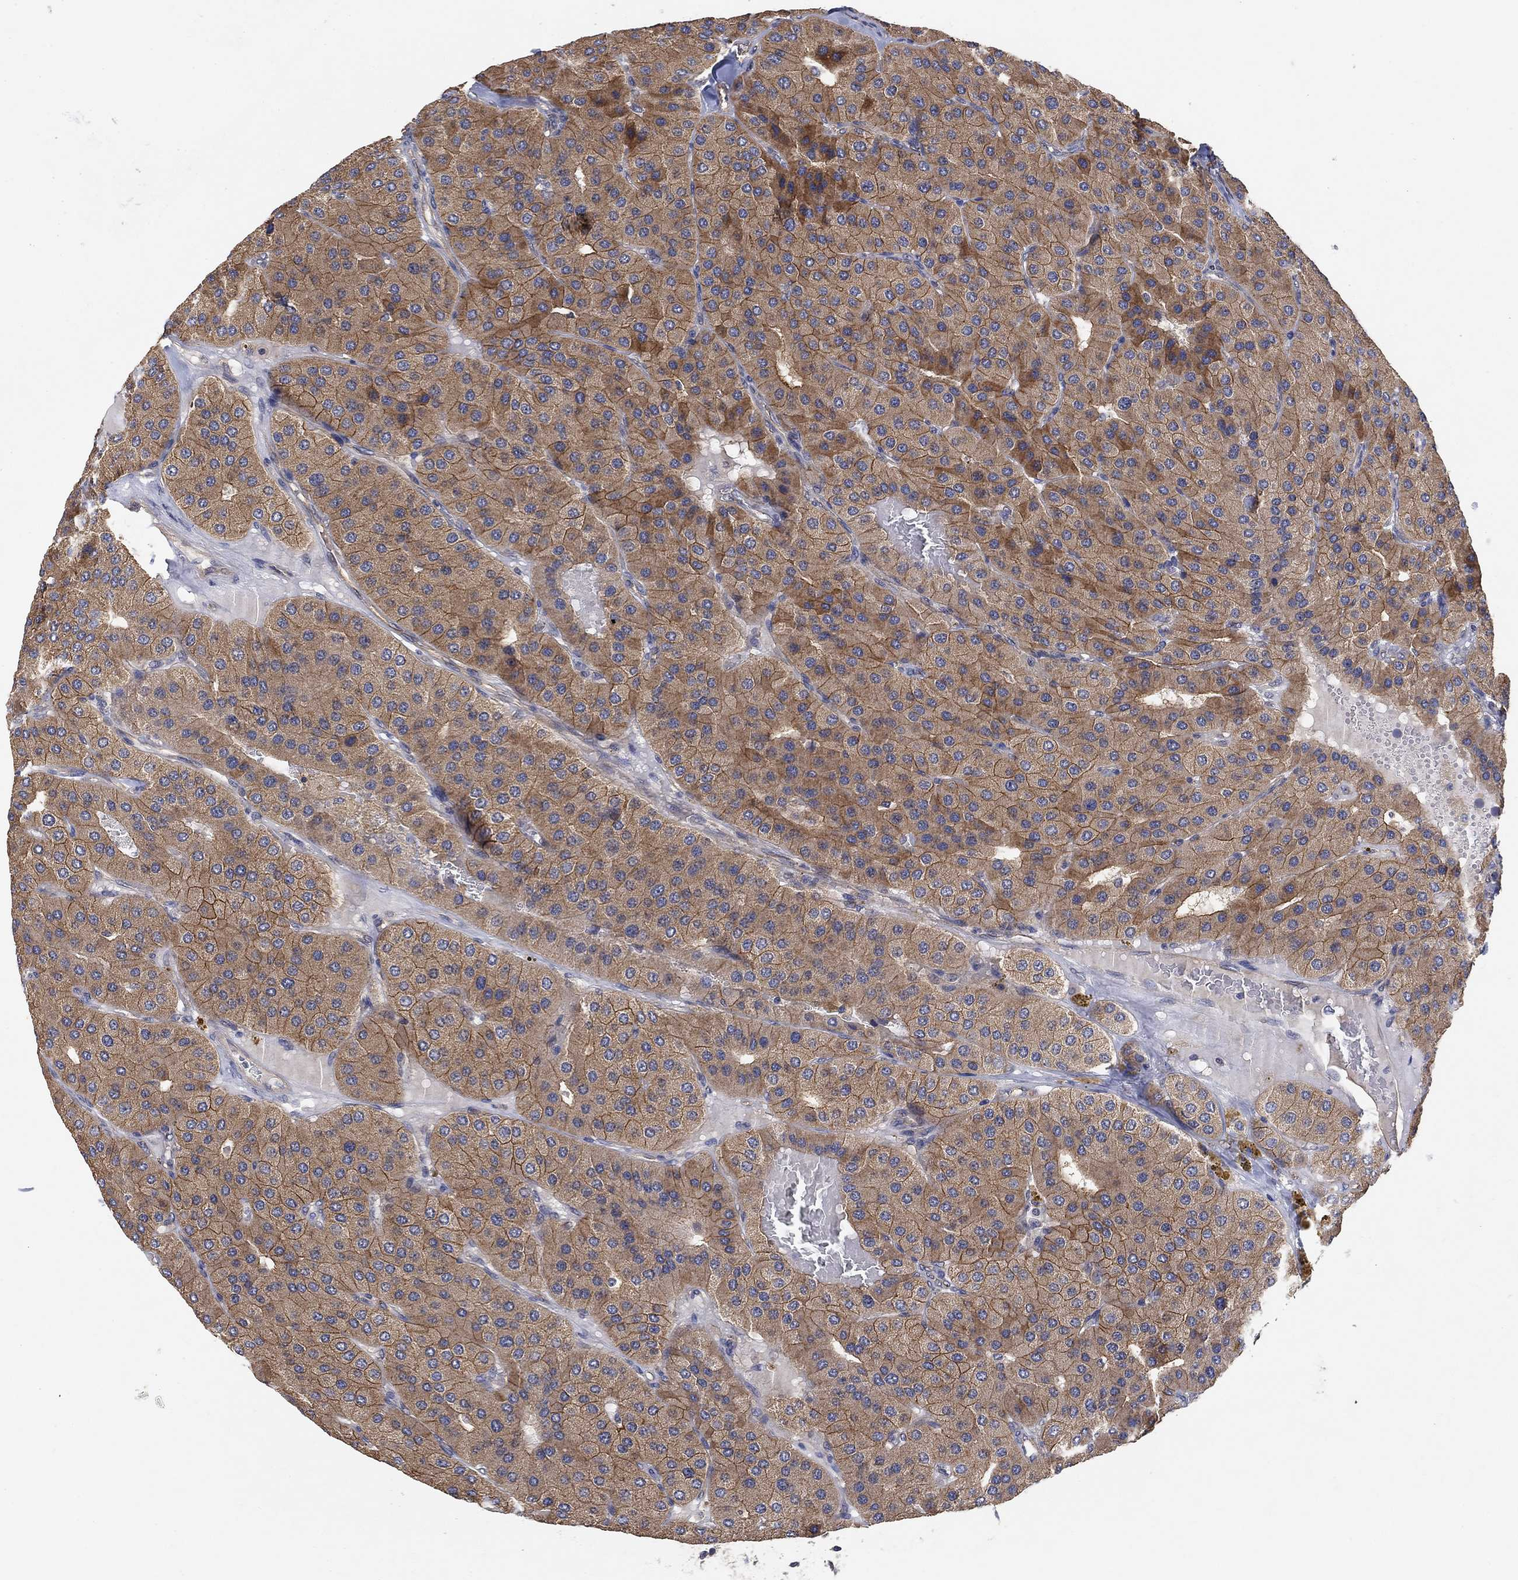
{"staining": {"intensity": "strong", "quantity": "<25%", "location": "cytoplasmic/membranous"}, "tissue": "parathyroid gland", "cell_type": "Glandular cells", "image_type": "normal", "snomed": [{"axis": "morphology", "description": "Normal tissue, NOS"}, {"axis": "morphology", "description": "Adenoma, NOS"}, {"axis": "topography", "description": "Parathyroid gland"}], "caption": "Protein staining of normal parathyroid gland reveals strong cytoplasmic/membranous positivity in about <25% of glandular cells.", "gene": "MCUR1", "patient": {"sex": "female", "age": 86}}